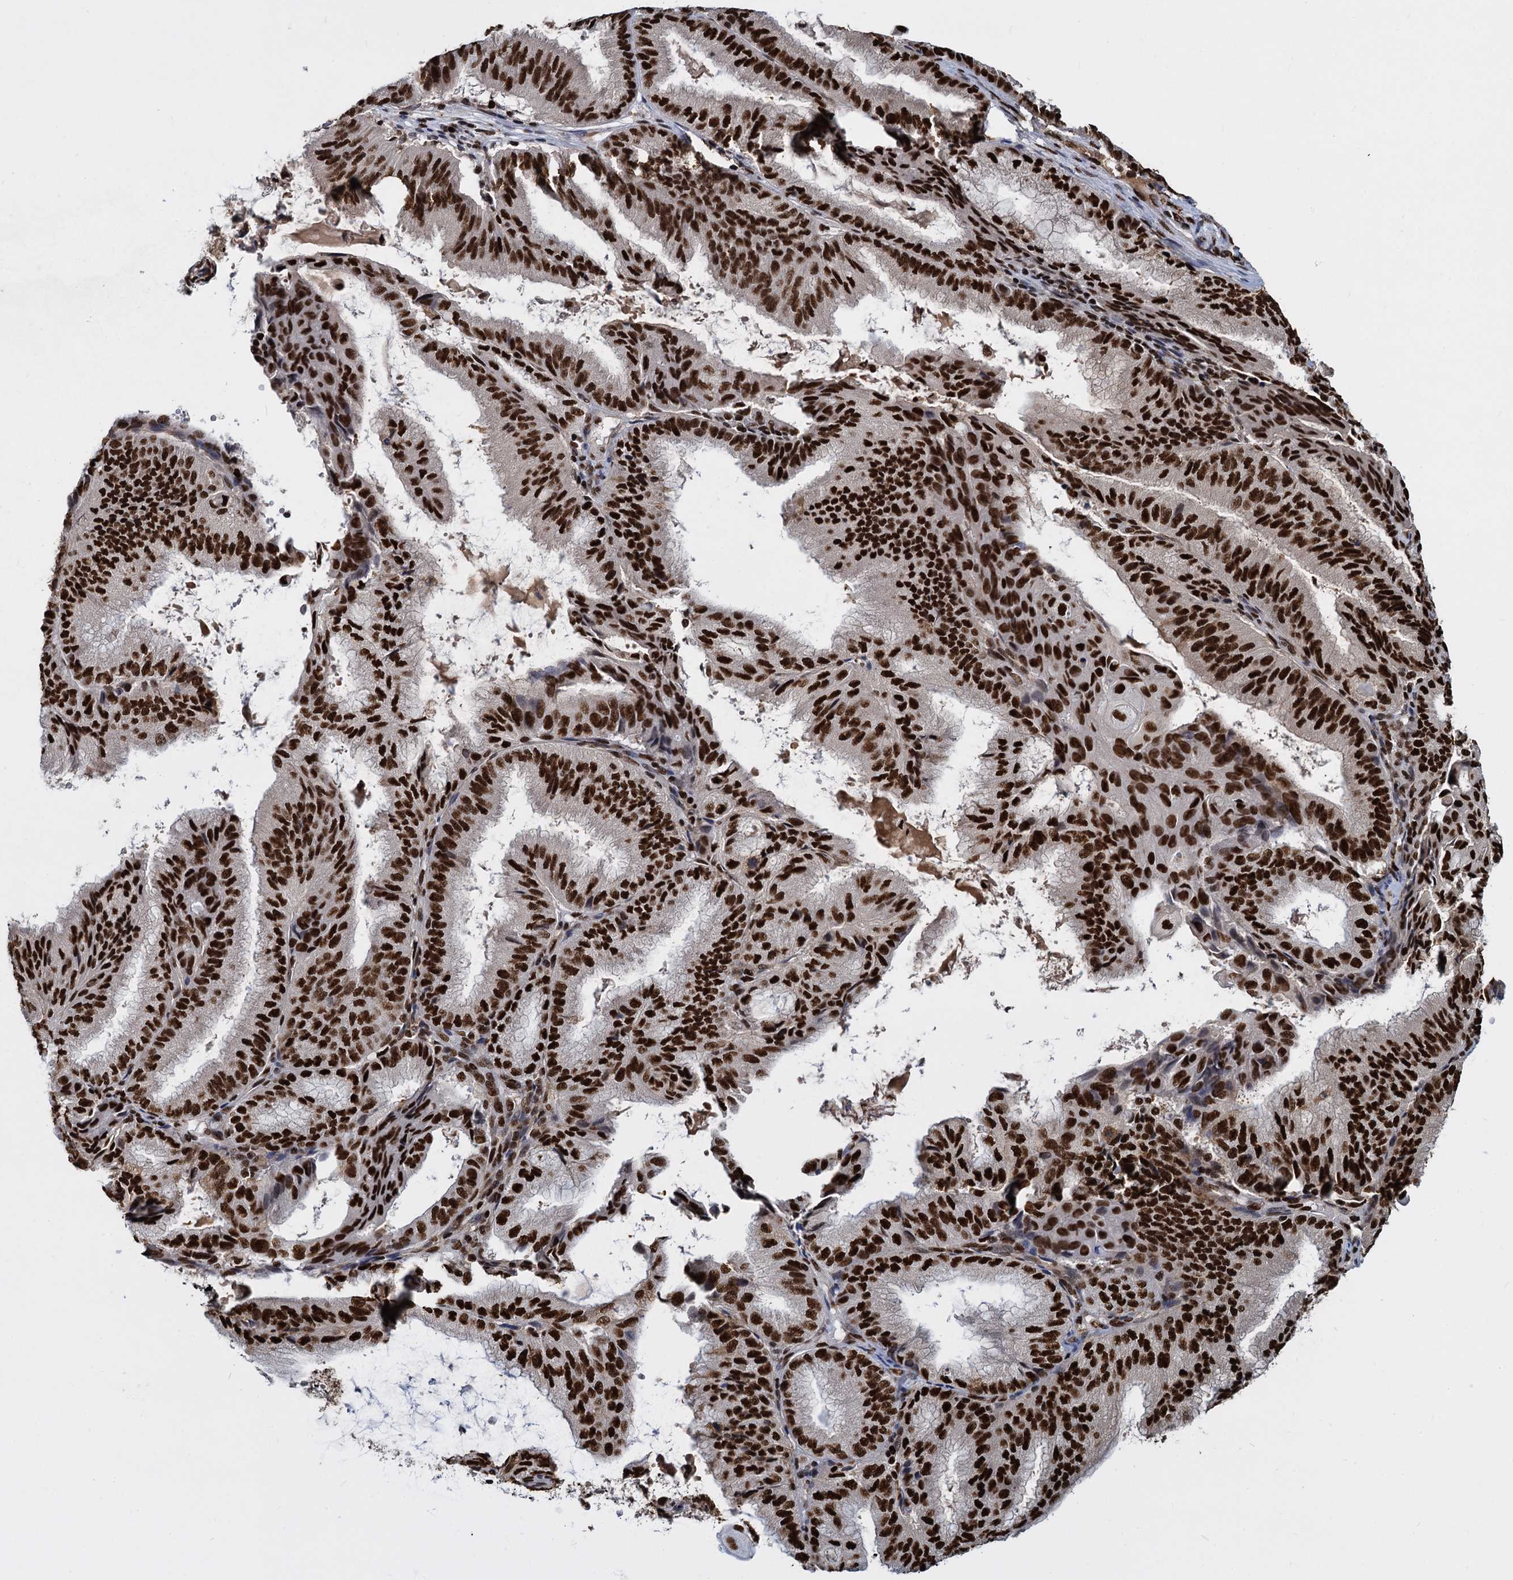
{"staining": {"intensity": "strong", "quantity": ">75%", "location": "nuclear"}, "tissue": "endometrial cancer", "cell_type": "Tumor cells", "image_type": "cancer", "snomed": [{"axis": "morphology", "description": "Adenocarcinoma, NOS"}, {"axis": "topography", "description": "Endometrium"}], "caption": "Strong nuclear expression for a protein is present in about >75% of tumor cells of endometrial cancer using IHC.", "gene": "DCPS", "patient": {"sex": "female", "age": 49}}